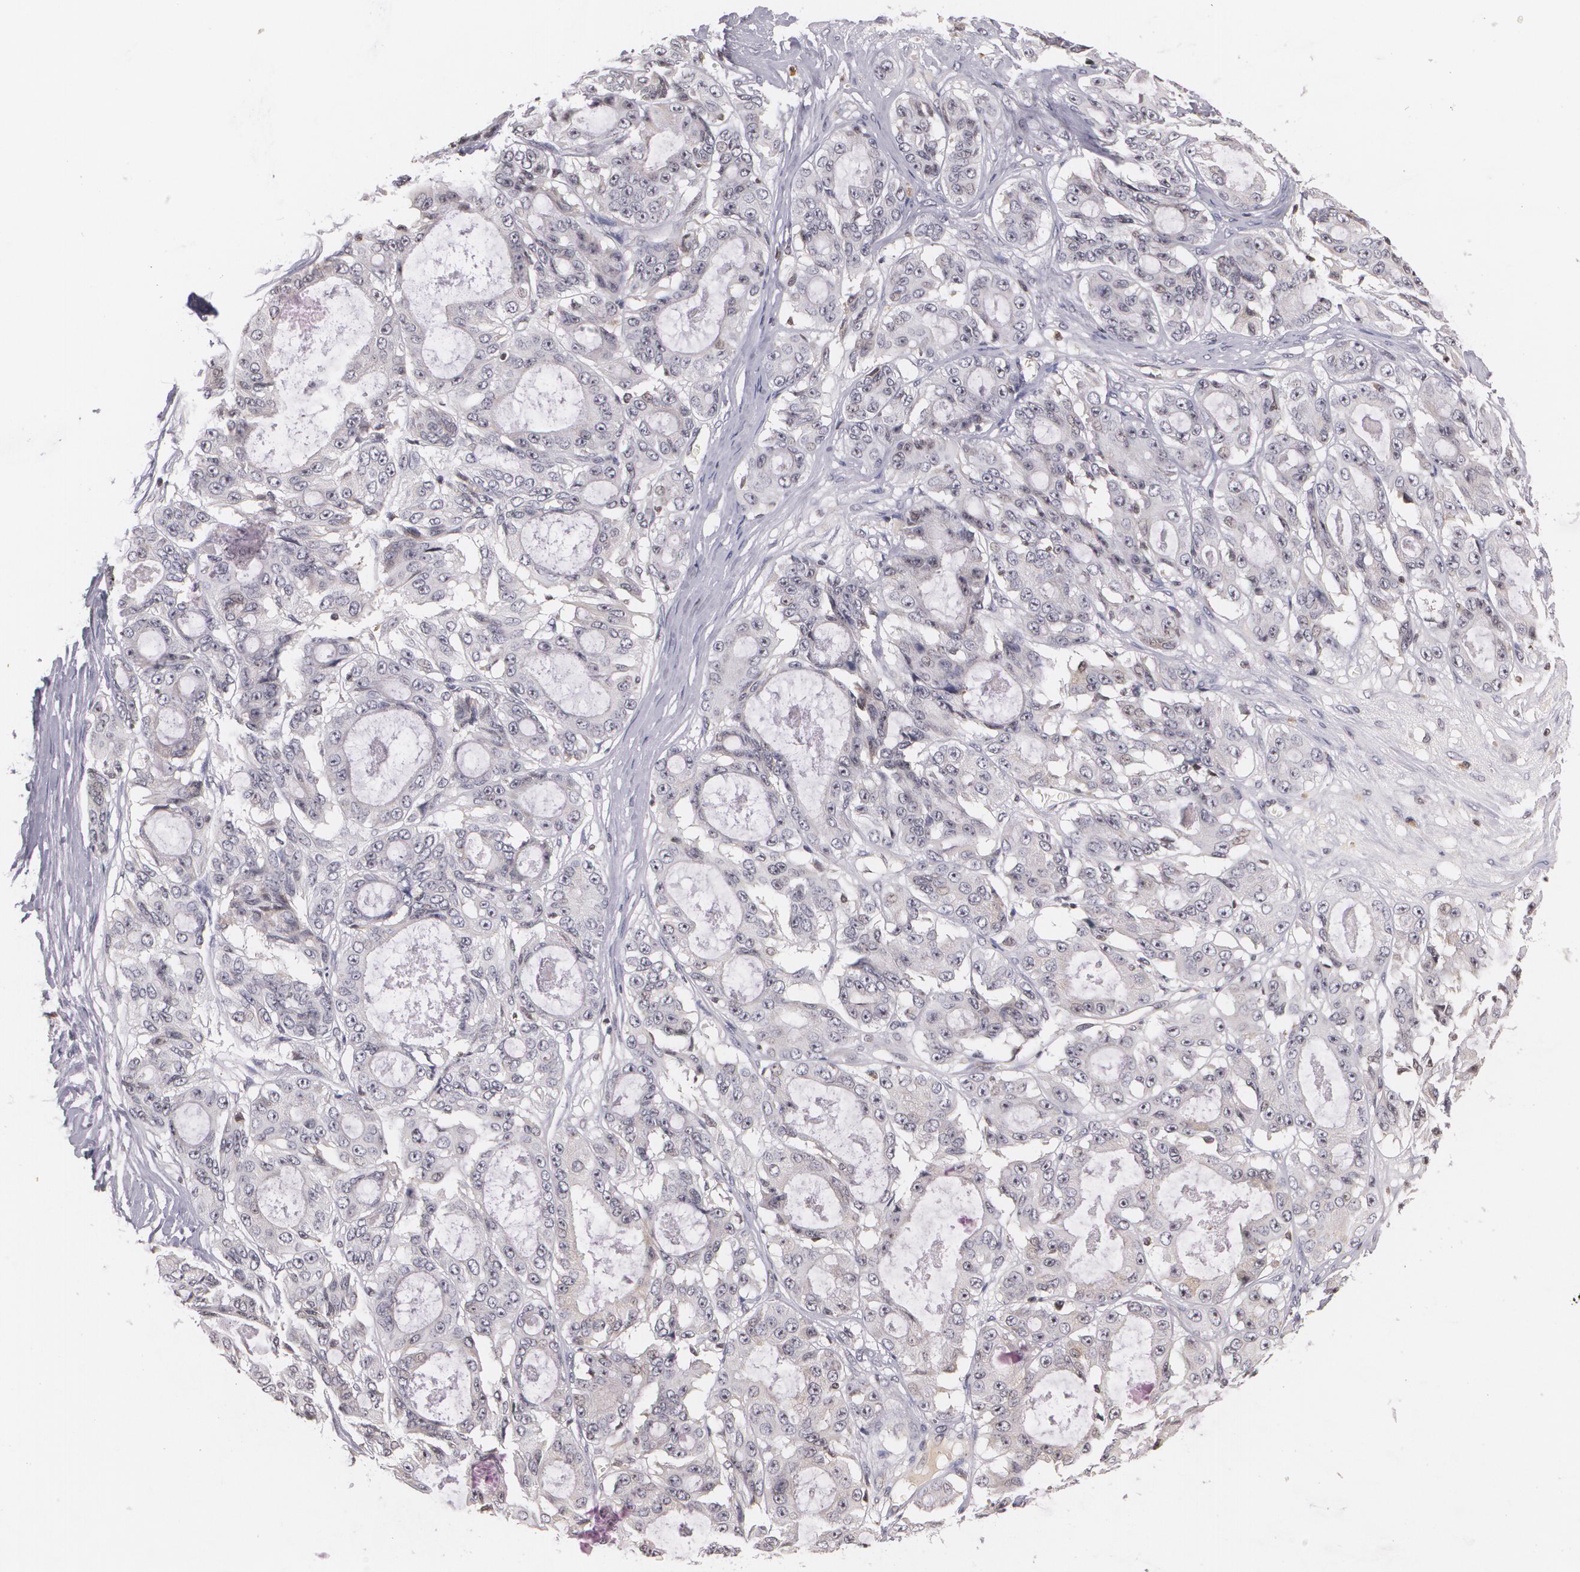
{"staining": {"intensity": "negative", "quantity": "none", "location": "none"}, "tissue": "ovarian cancer", "cell_type": "Tumor cells", "image_type": "cancer", "snomed": [{"axis": "morphology", "description": "Carcinoma, endometroid"}, {"axis": "topography", "description": "Ovary"}], "caption": "Micrograph shows no significant protein staining in tumor cells of endometroid carcinoma (ovarian).", "gene": "VAV3", "patient": {"sex": "female", "age": 61}}